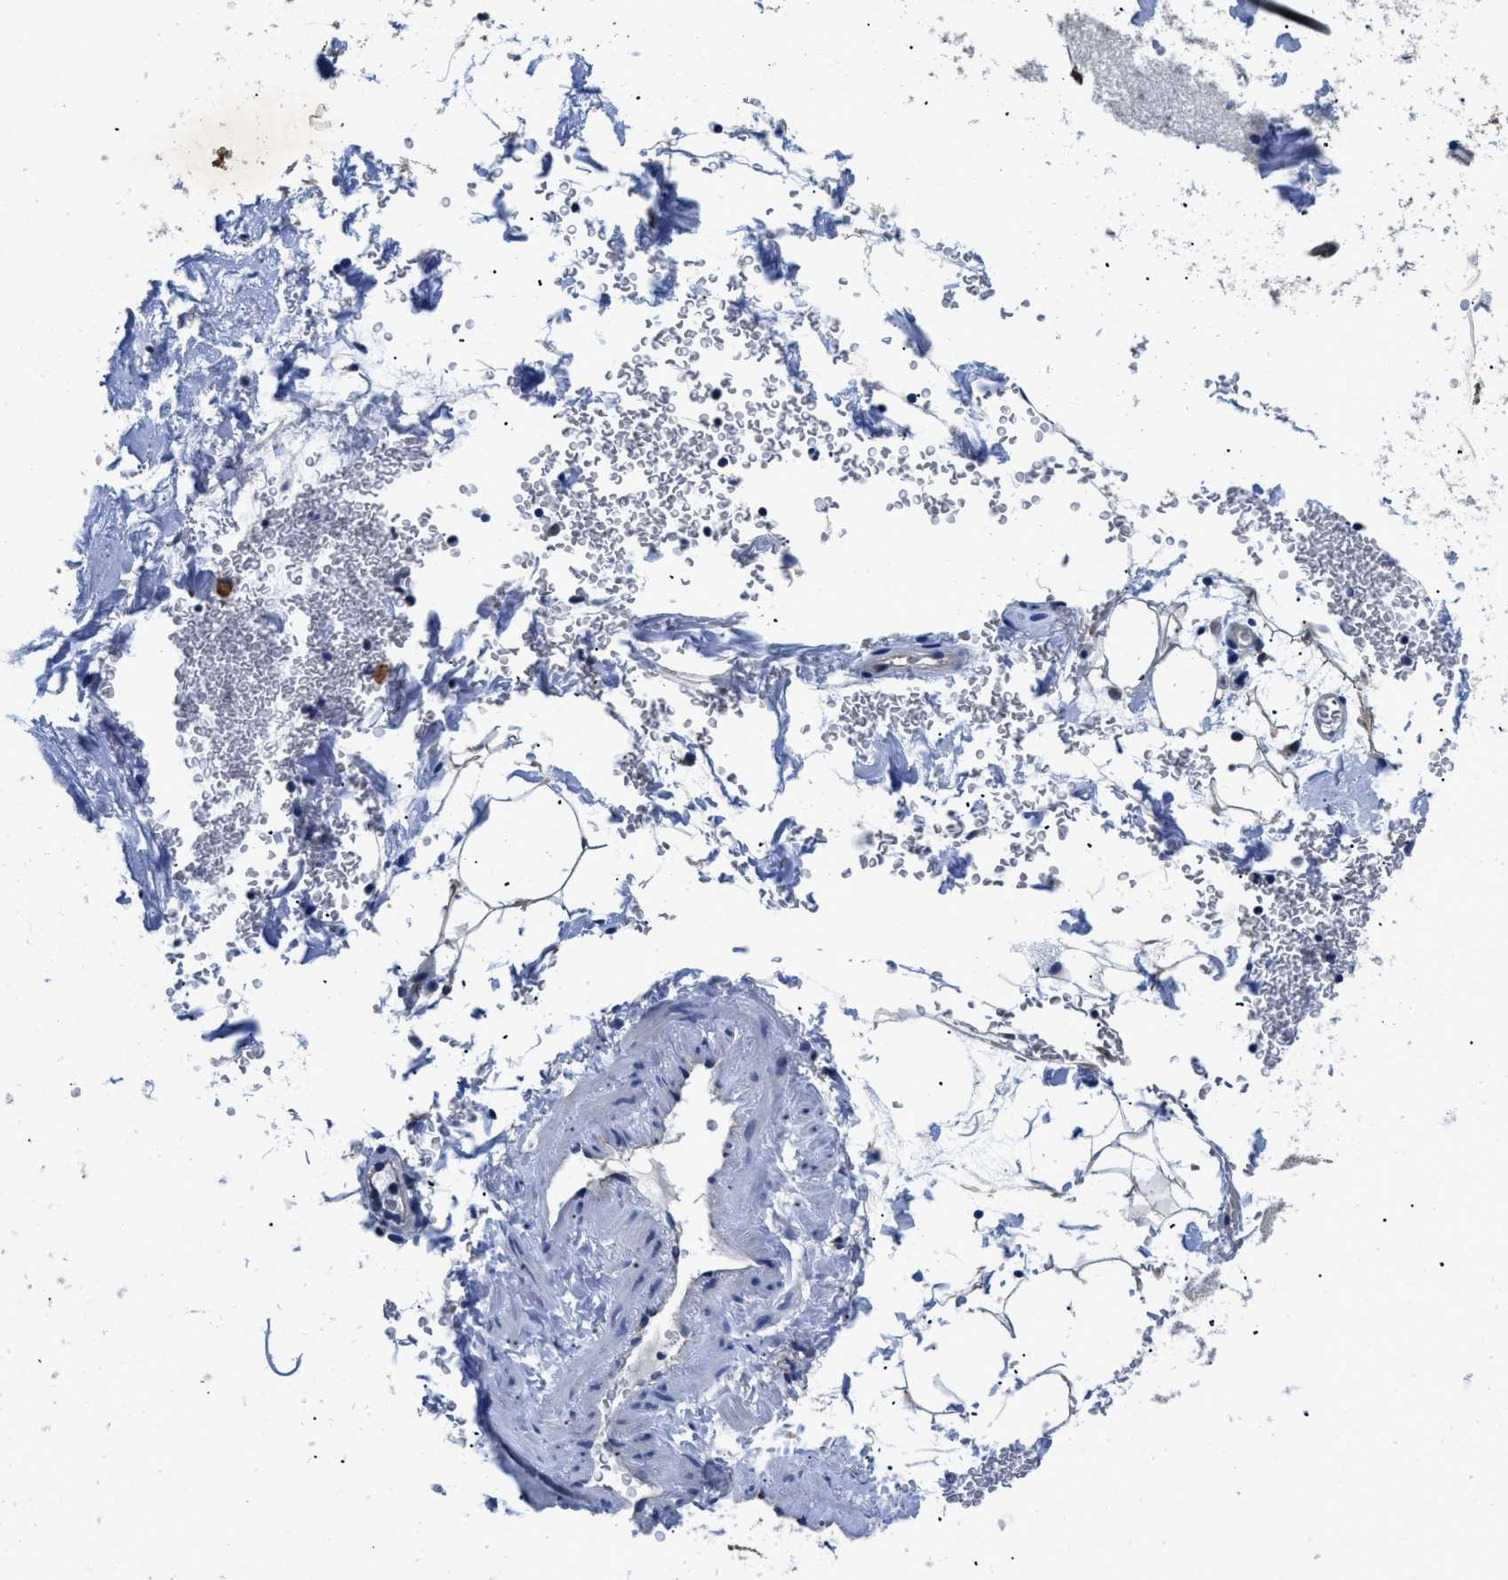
{"staining": {"intensity": "negative", "quantity": "none", "location": "none"}, "tissue": "adipose tissue", "cell_type": "Adipocytes", "image_type": "normal", "snomed": [{"axis": "morphology", "description": "Normal tissue, NOS"}, {"axis": "topography", "description": "Cartilage tissue"}, {"axis": "topography", "description": "Bronchus"}], "caption": "DAB immunohistochemical staining of unremarkable human adipose tissue demonstrates no significant expression in adipocytes.", "gene": "APOBEC2", "patient": {"sex": "female", "age": 73}}